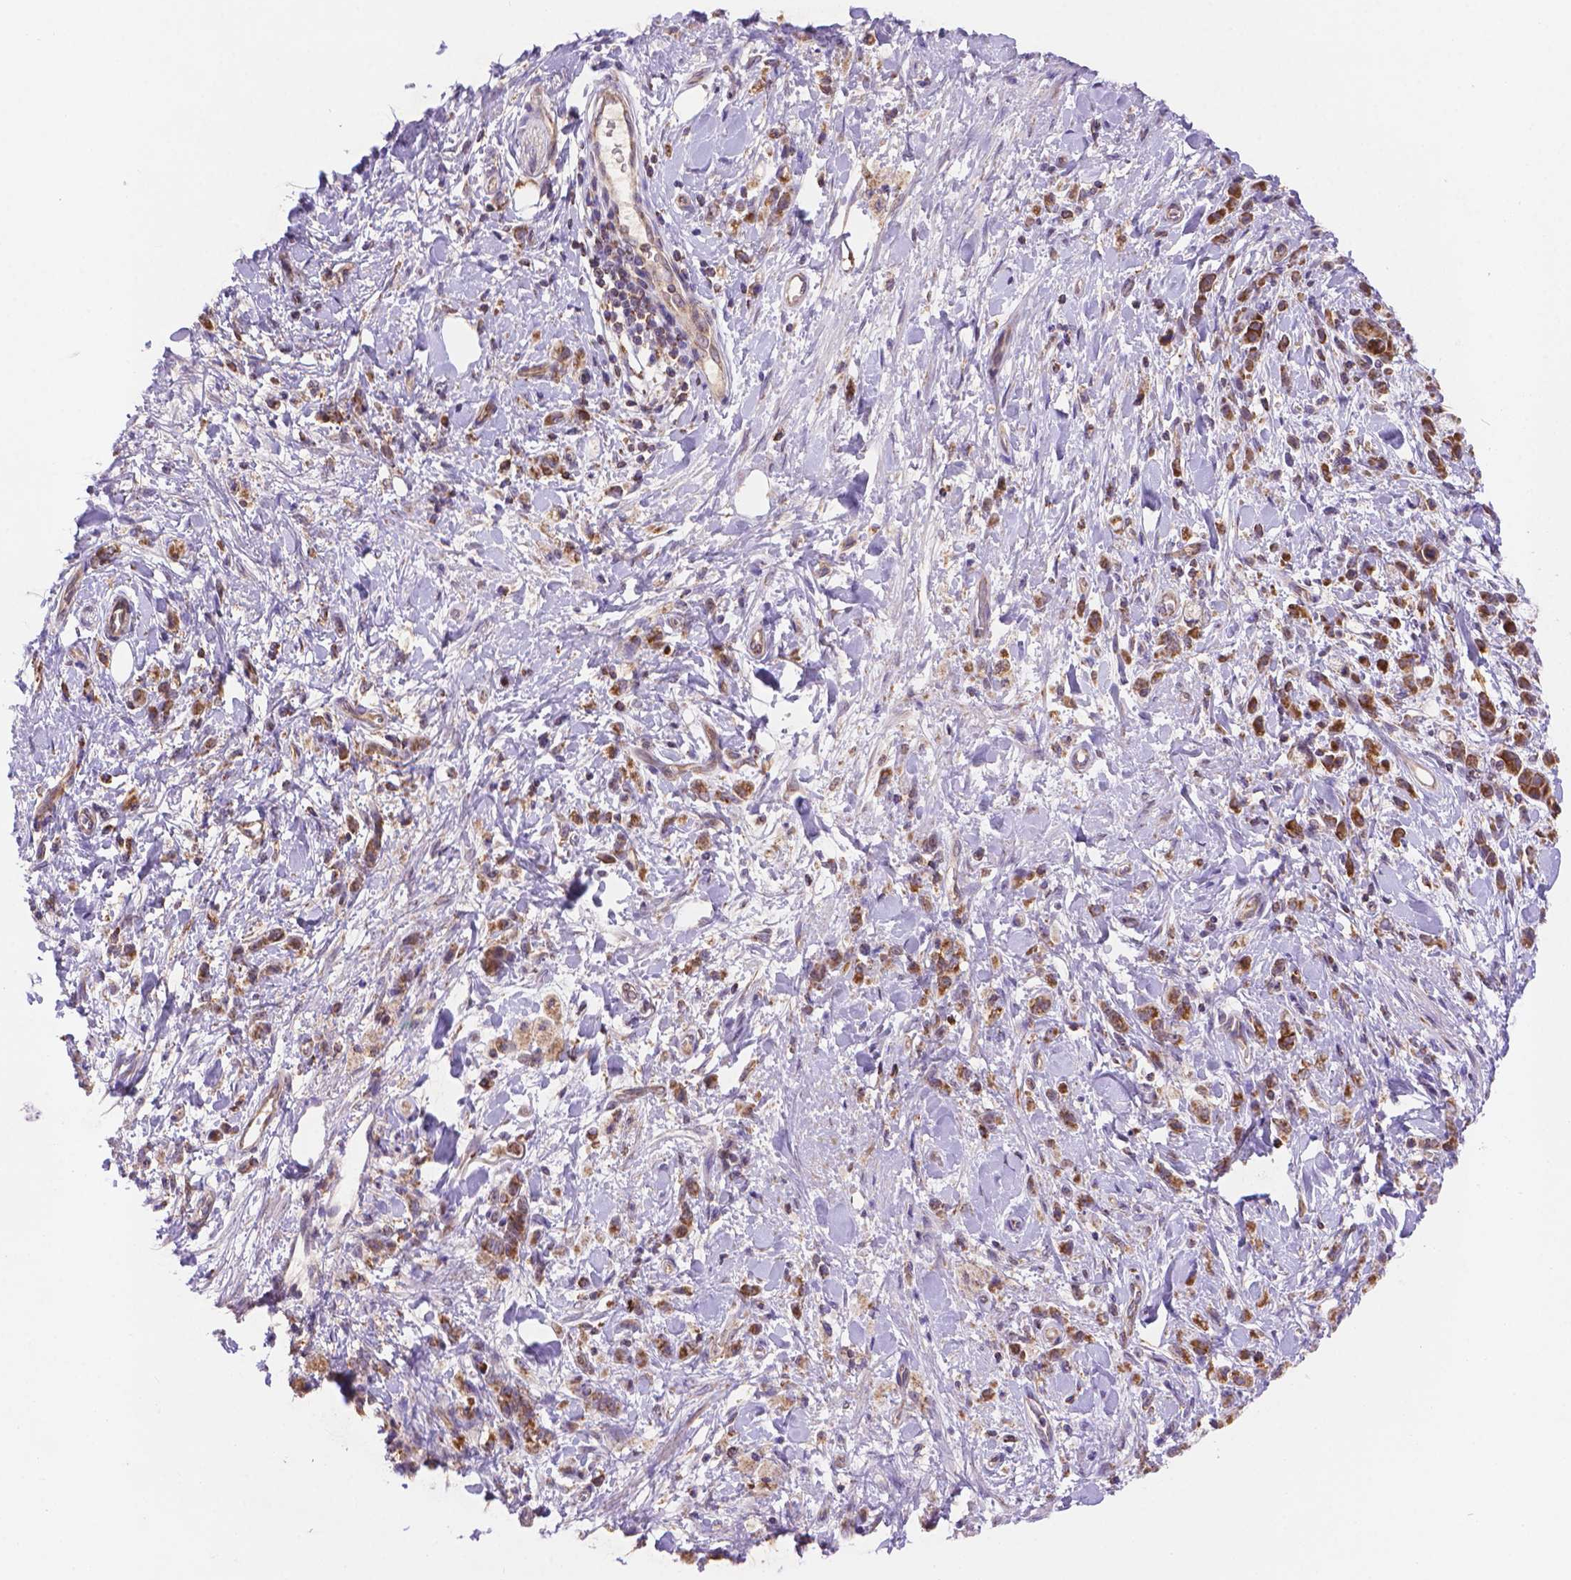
{"staining": {"intensity": "moderate", "quantity": ">75%", "location": "cytoplasmic/membranous"}, "tissue": "stomach cancer", "cell_type": "Tumor cells", "image_type": "cancer", "snomed": [{"axis": "morphology", "description": "Adenocarcinoma, NOS"}, {"axis": "topography", "description": "Stomach"}], "caption": "Stomach adenocarcinoma stained with a protein marker shows moderate staining in tumor cells.", "gene": "CYYR1", "patient": {"sex": "male", "age": 77}}